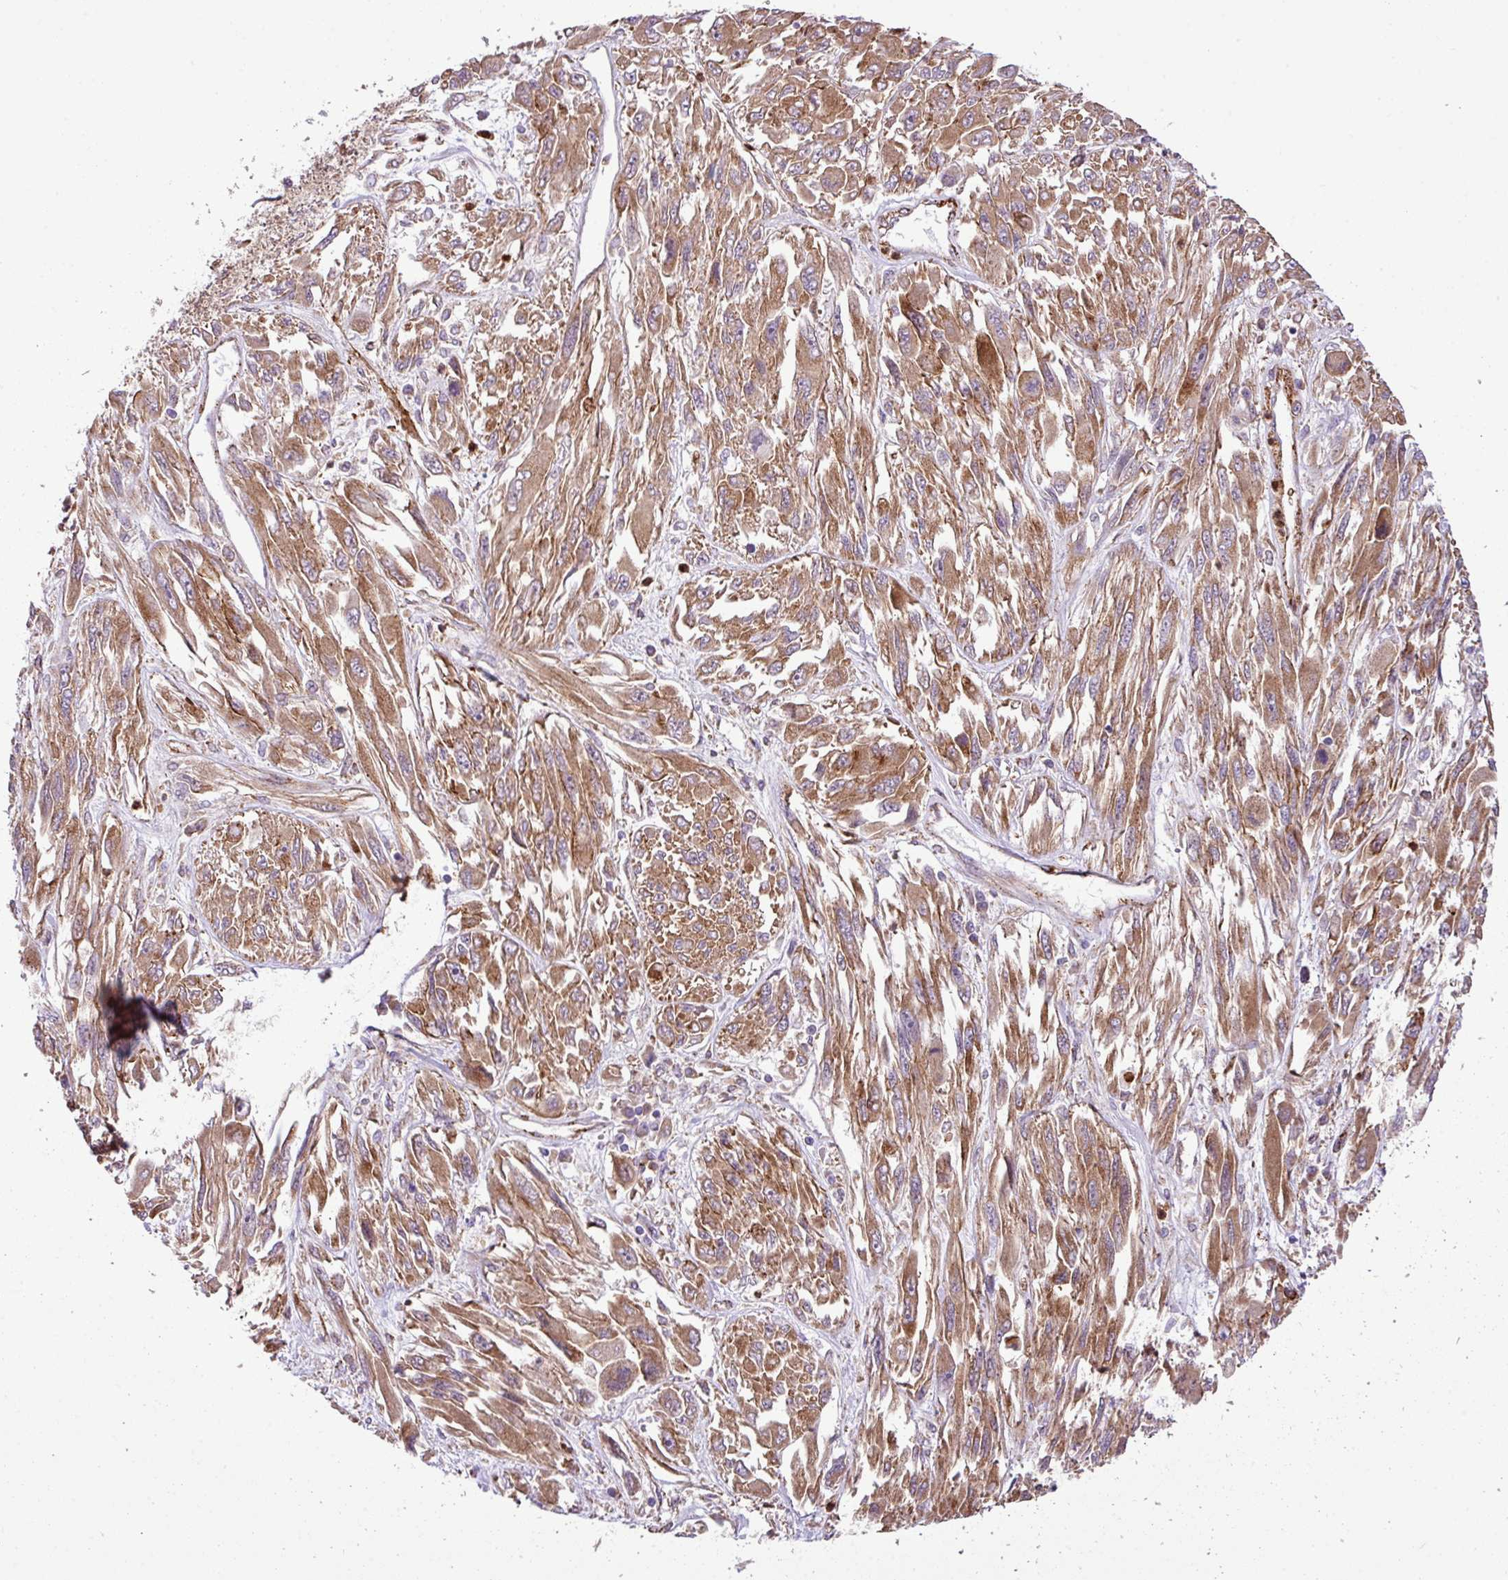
{"staining": {"intensity": "moderate", "quantity": ">75%", "location": "cytoplasmic/membranous"}, "tissue": "melanoma", "cell_type": "Tumor cells", "image_type": "cancer", "snomed": [{"axis": "morphology", "description": "Malignant melanoma, NOS"}, {"axis": "topography", "description": "Skin"}], "caption": "Moderate cytoplasmic/membranous protein expression is identified in about >75% of tumor cells in melanoma.", "gene": "FAM47E", "patient": {"sex": "female", "age": 91}}